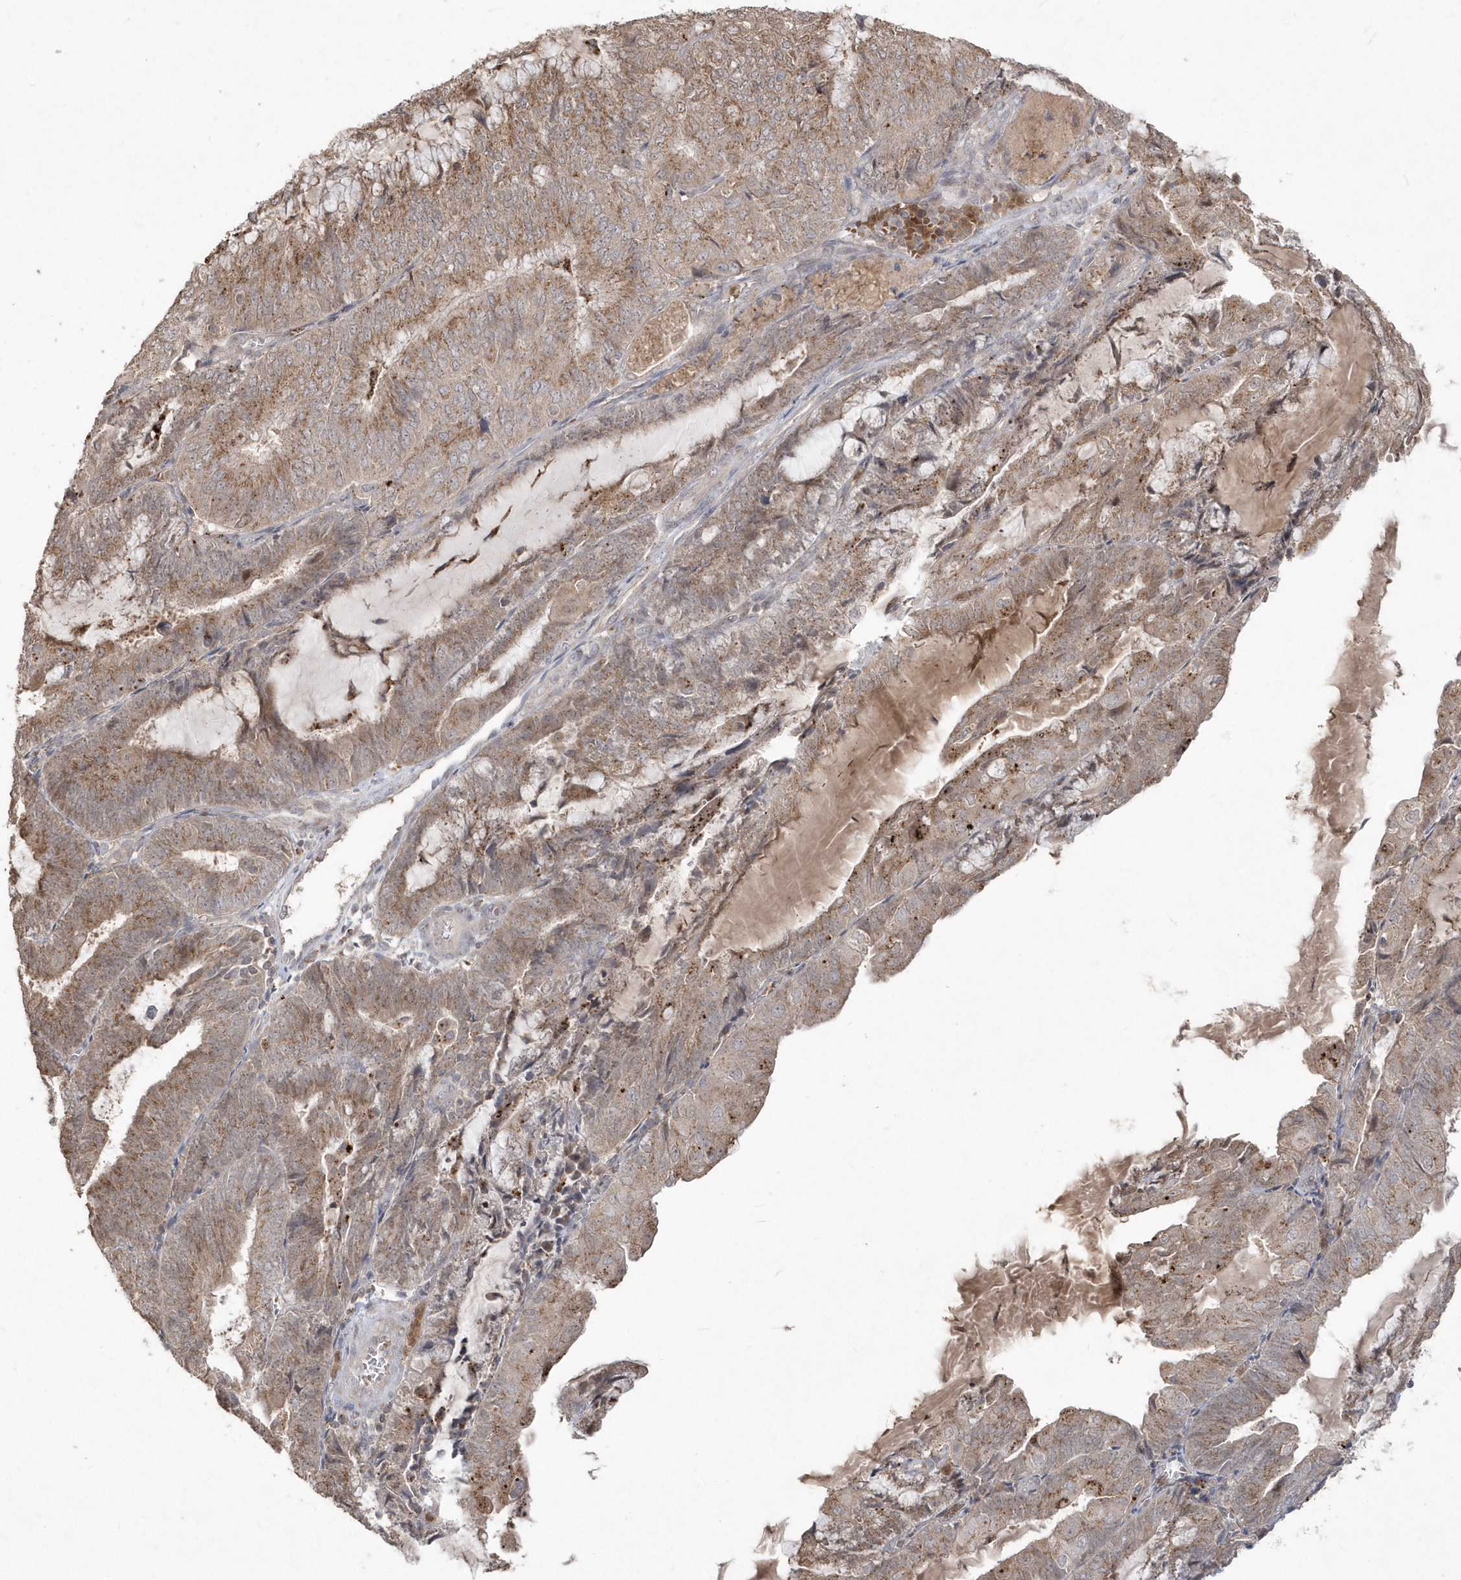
{"staining": {"intensity": "moderate", "quantity": ">75%", "location": "cytoplasmic/membranous"}, "tissue": "endometrial cancer", "cell_type": "Tumor cells", "image_type": "cancer", "snomed": [{"axis": "morphology", "description": "Adenocarcinoma, NOS"}, {"axis": "topography", "description": "Endometrium"}], "caption": "Protein expression analysis of human endometrial adenocarcinoma reveals moderate cytoplasmic/membranous staining in approximately >75% of tumor cells.", "gene": "GEMIN6", "patient": {"sex": "female", "age": 81}}